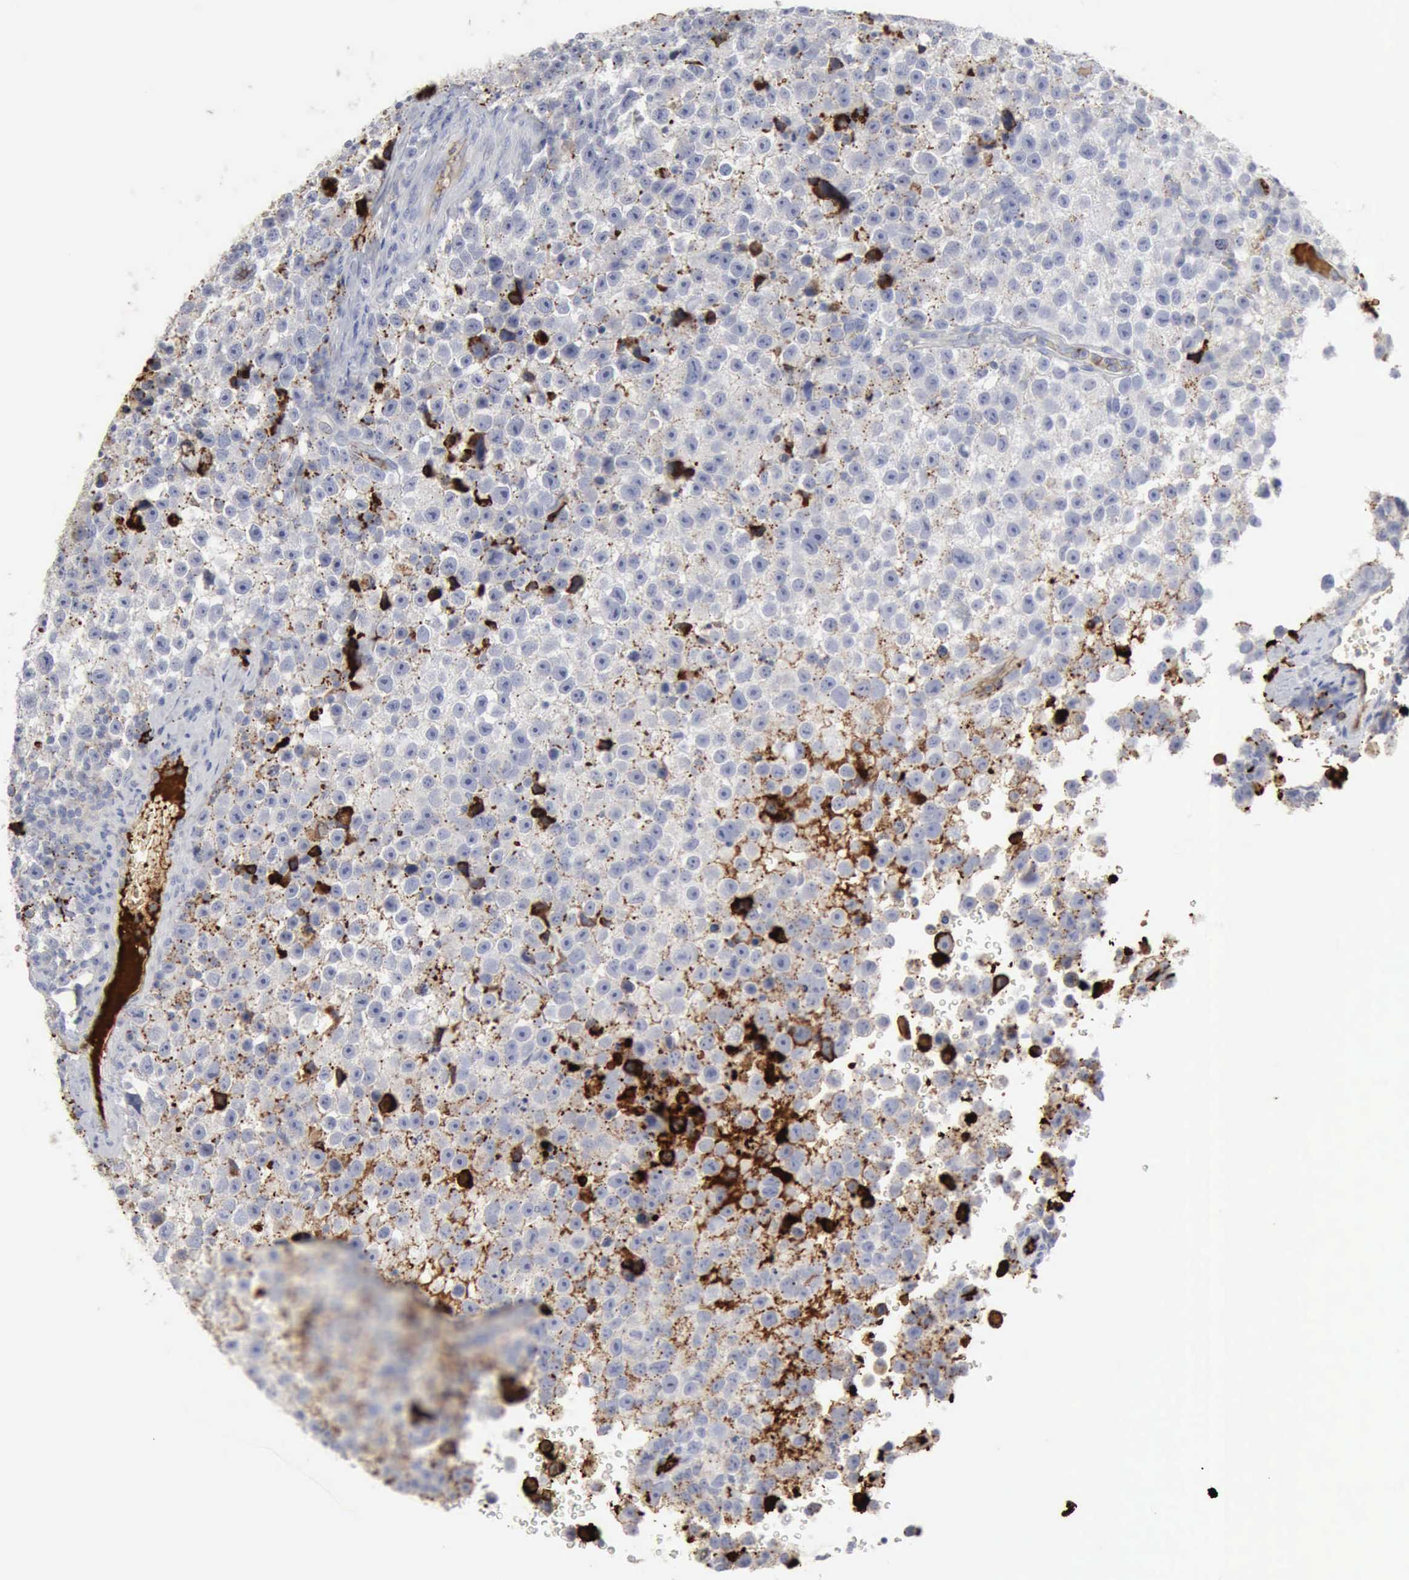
{"staining": {"intensity": "negative", "quantity": "none", "location": "none"}, "tissue": "testis cancer", "cell_type": "Tumor cells", "image_type": "cancer", "snomed": [{"axis": "morphology", "description": "Seminoma, NOS"}, {"axis": "topography", "description": "Testis"}], "caption": "Testis cancer (seminoma) was stained to show a protein in brown. There is no significant expression in tumor cells.", "gene": "C4BPA", "patient": {"sex": "male", "age": 33}}